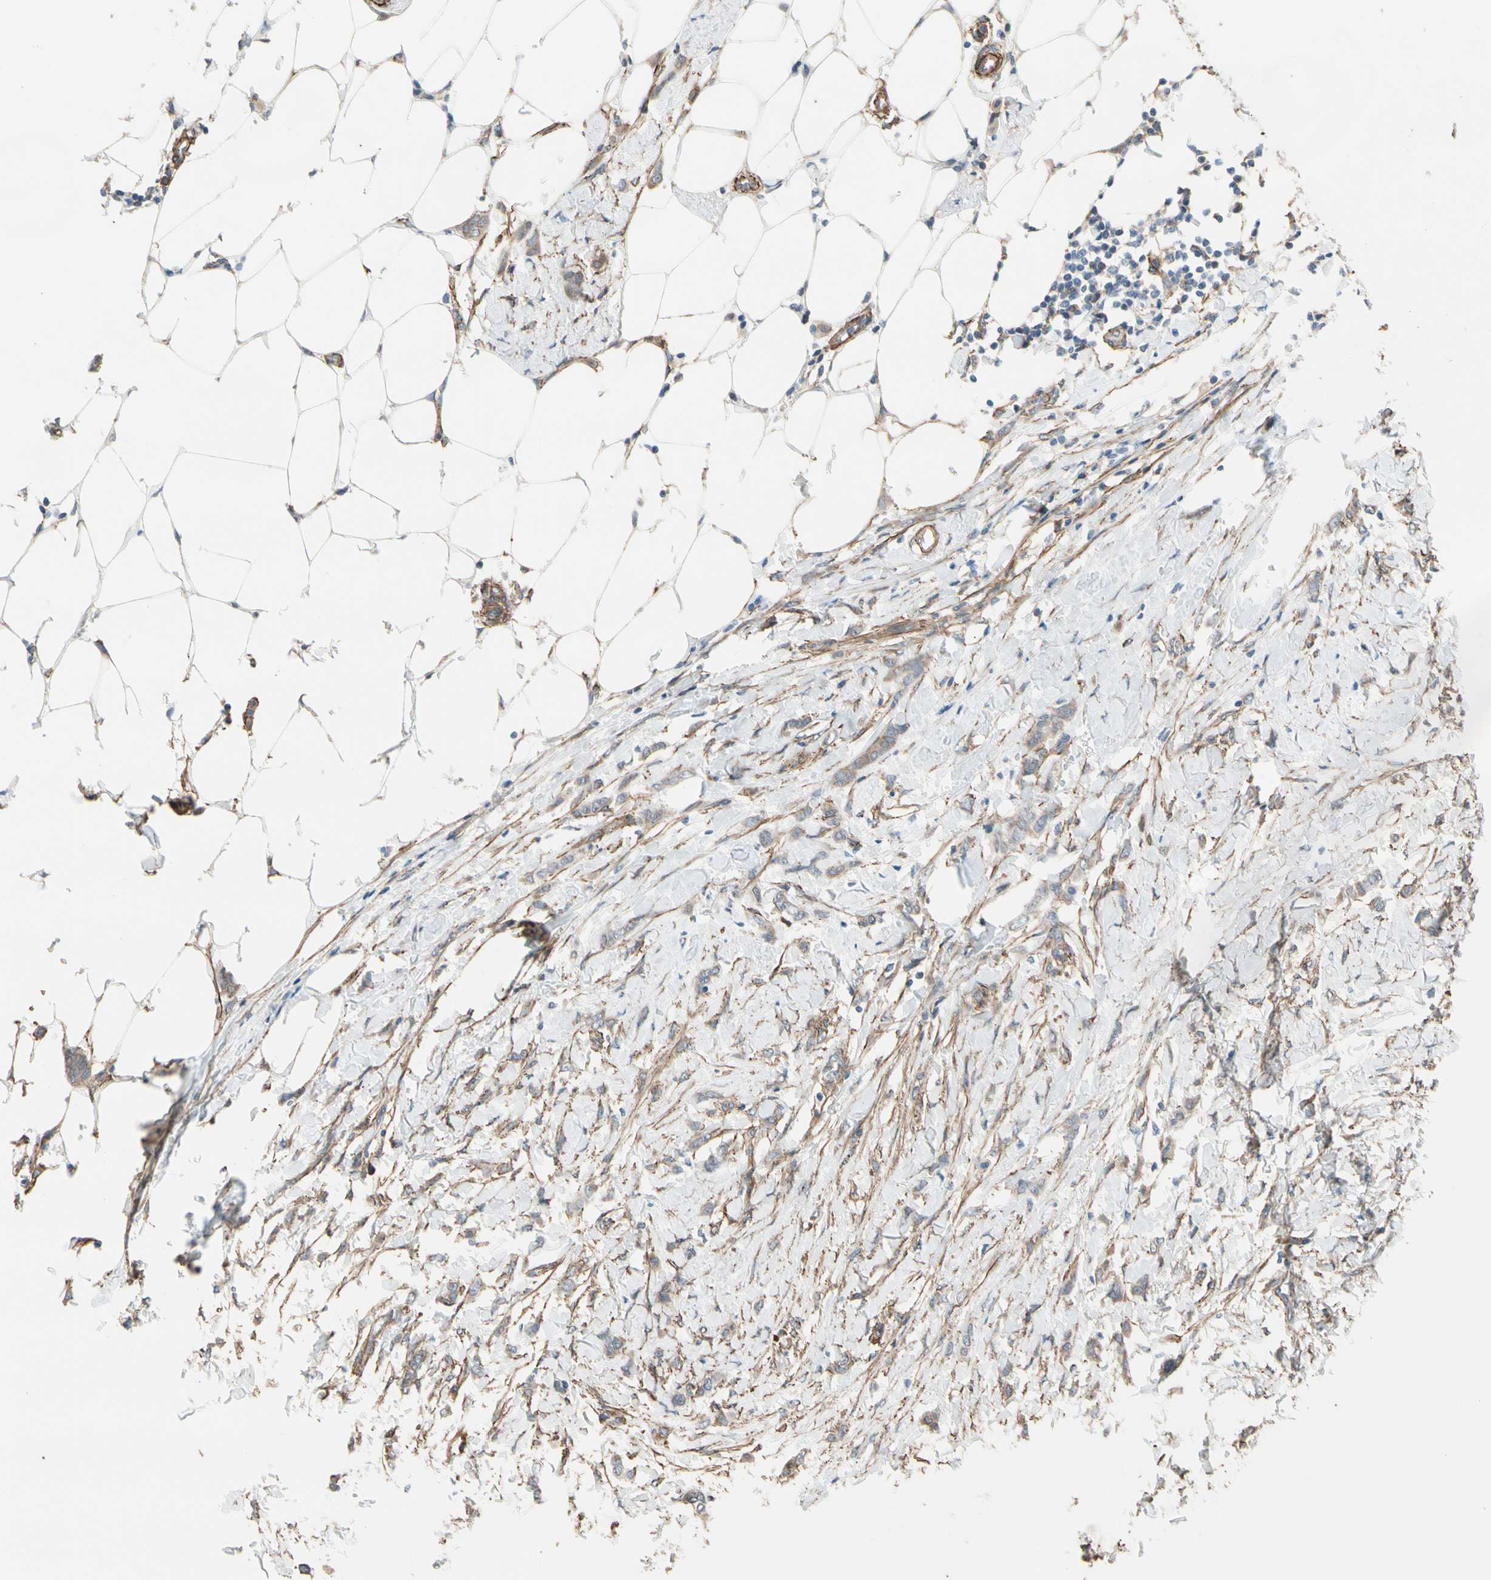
{"staining": {"intensity": "weak", "quantity": ">75%", "location": "cytoplasmic/membranous"}, "tissue": "breast cancer", "cell_type": "Tumor cells", "image_type": "cancer", "snomed": [{"axis": "morphology", "description": "Lobular carcinoma, in situ"}, {"axis": "morphology", "description": "Lobular carcinoma"}, {"axis": "topography", "description": "Breast"}], "caption": "Breast cancer stained with a protein marker displays weak staining in tumor cells.", "gene": "LIMK2", "patient": {"sex": "female", "age": 41}}